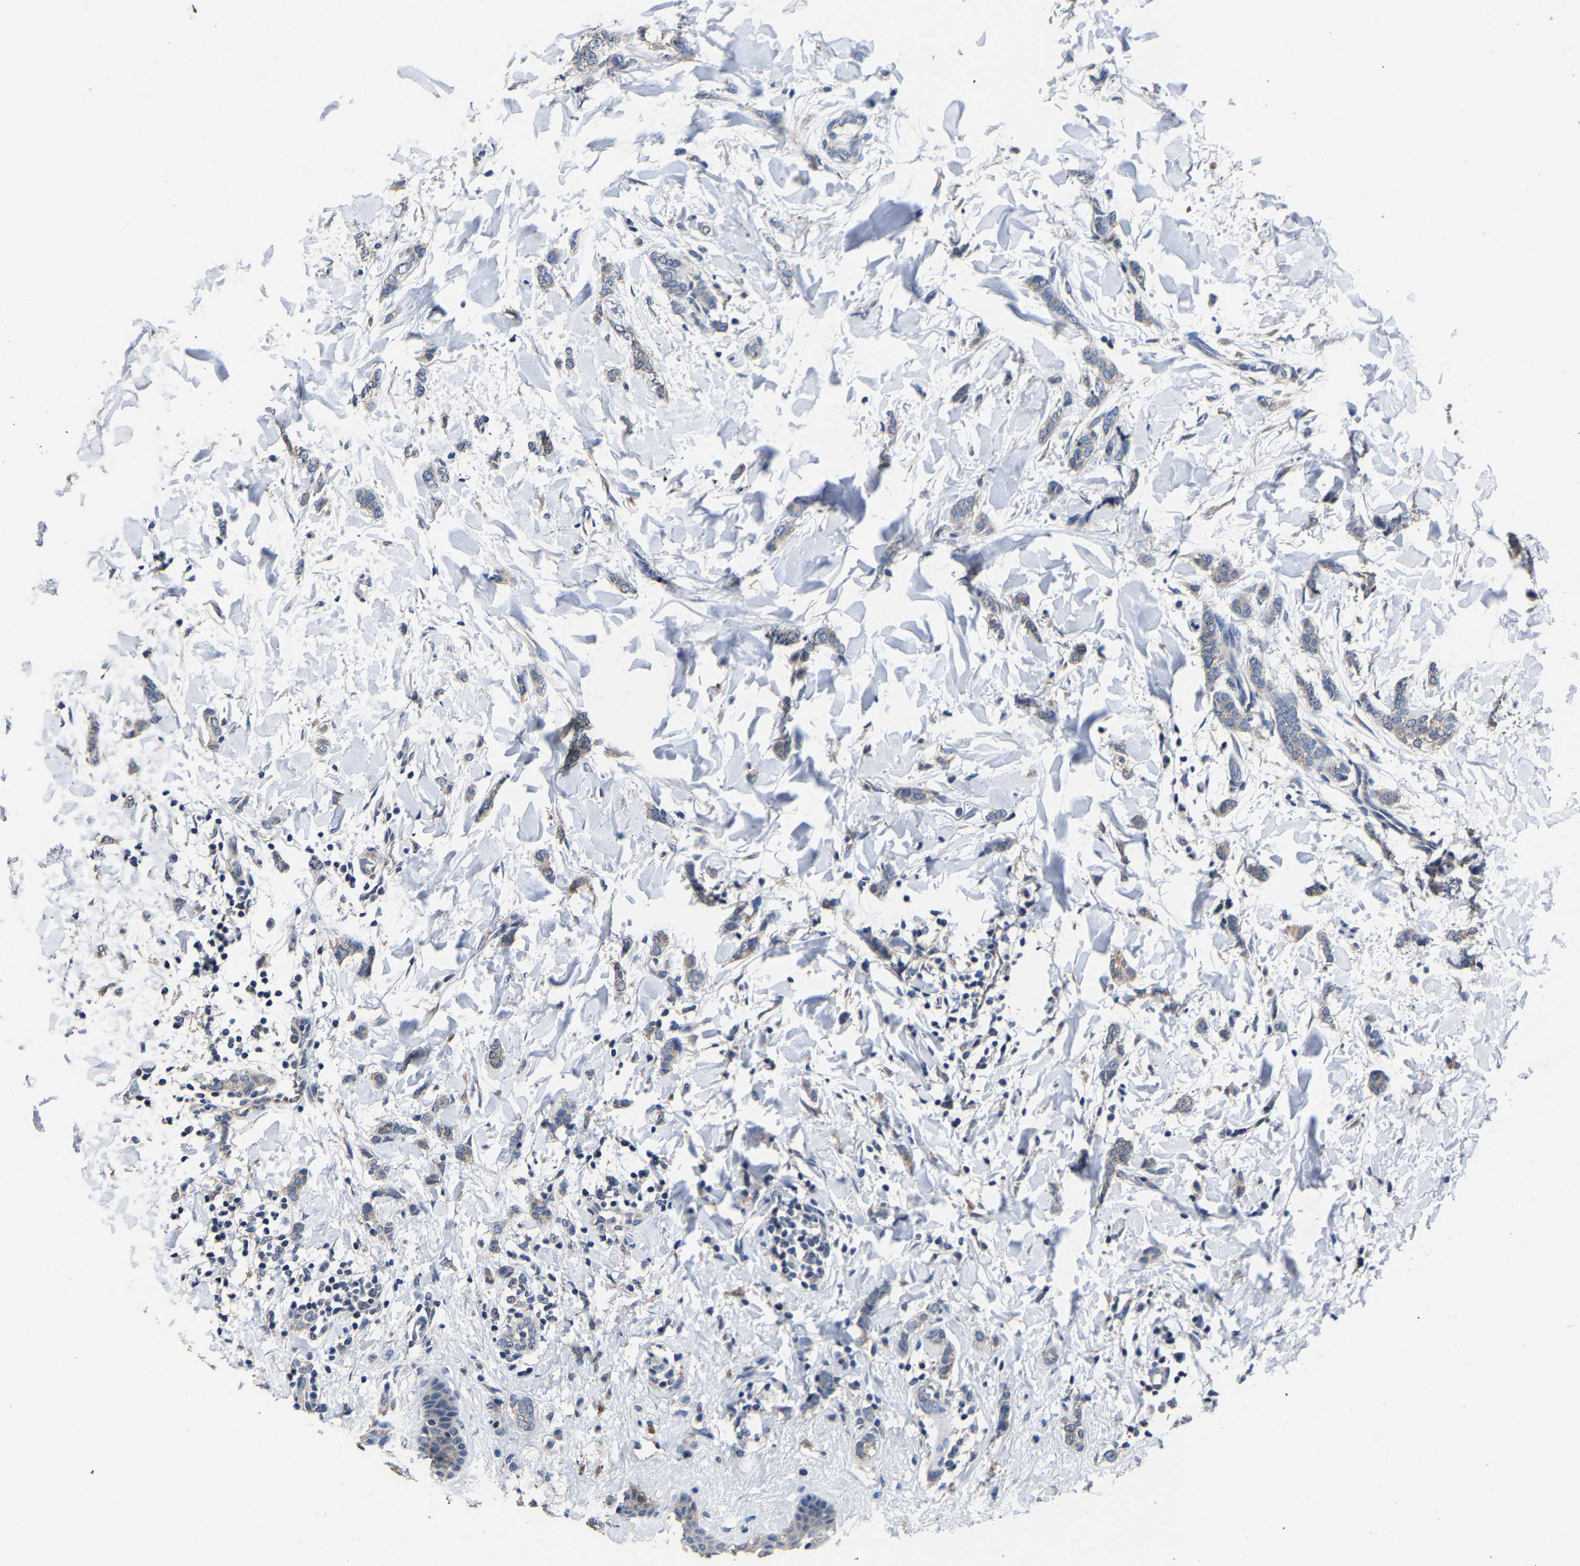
{"staining": {"intensity": "negative", "quantity": "none", "location": "none"}, "tissue": "breast cancer", "cell_type": "Tumor cells", "image_type": "cancer", "snomed": [{"axis": "morphology", "description": "Lobular carcinoma"}, {"axis": "topography", "description": "Skin"}, {"axis": "topography", "description": "Breast"}], "caption": "An image of breast cancer (lobular carcinoma) stained for a protein displays no brown staining in tumor cells.", "gene": "EBAG9", "patient": {"sex": "female", "age": 46}}